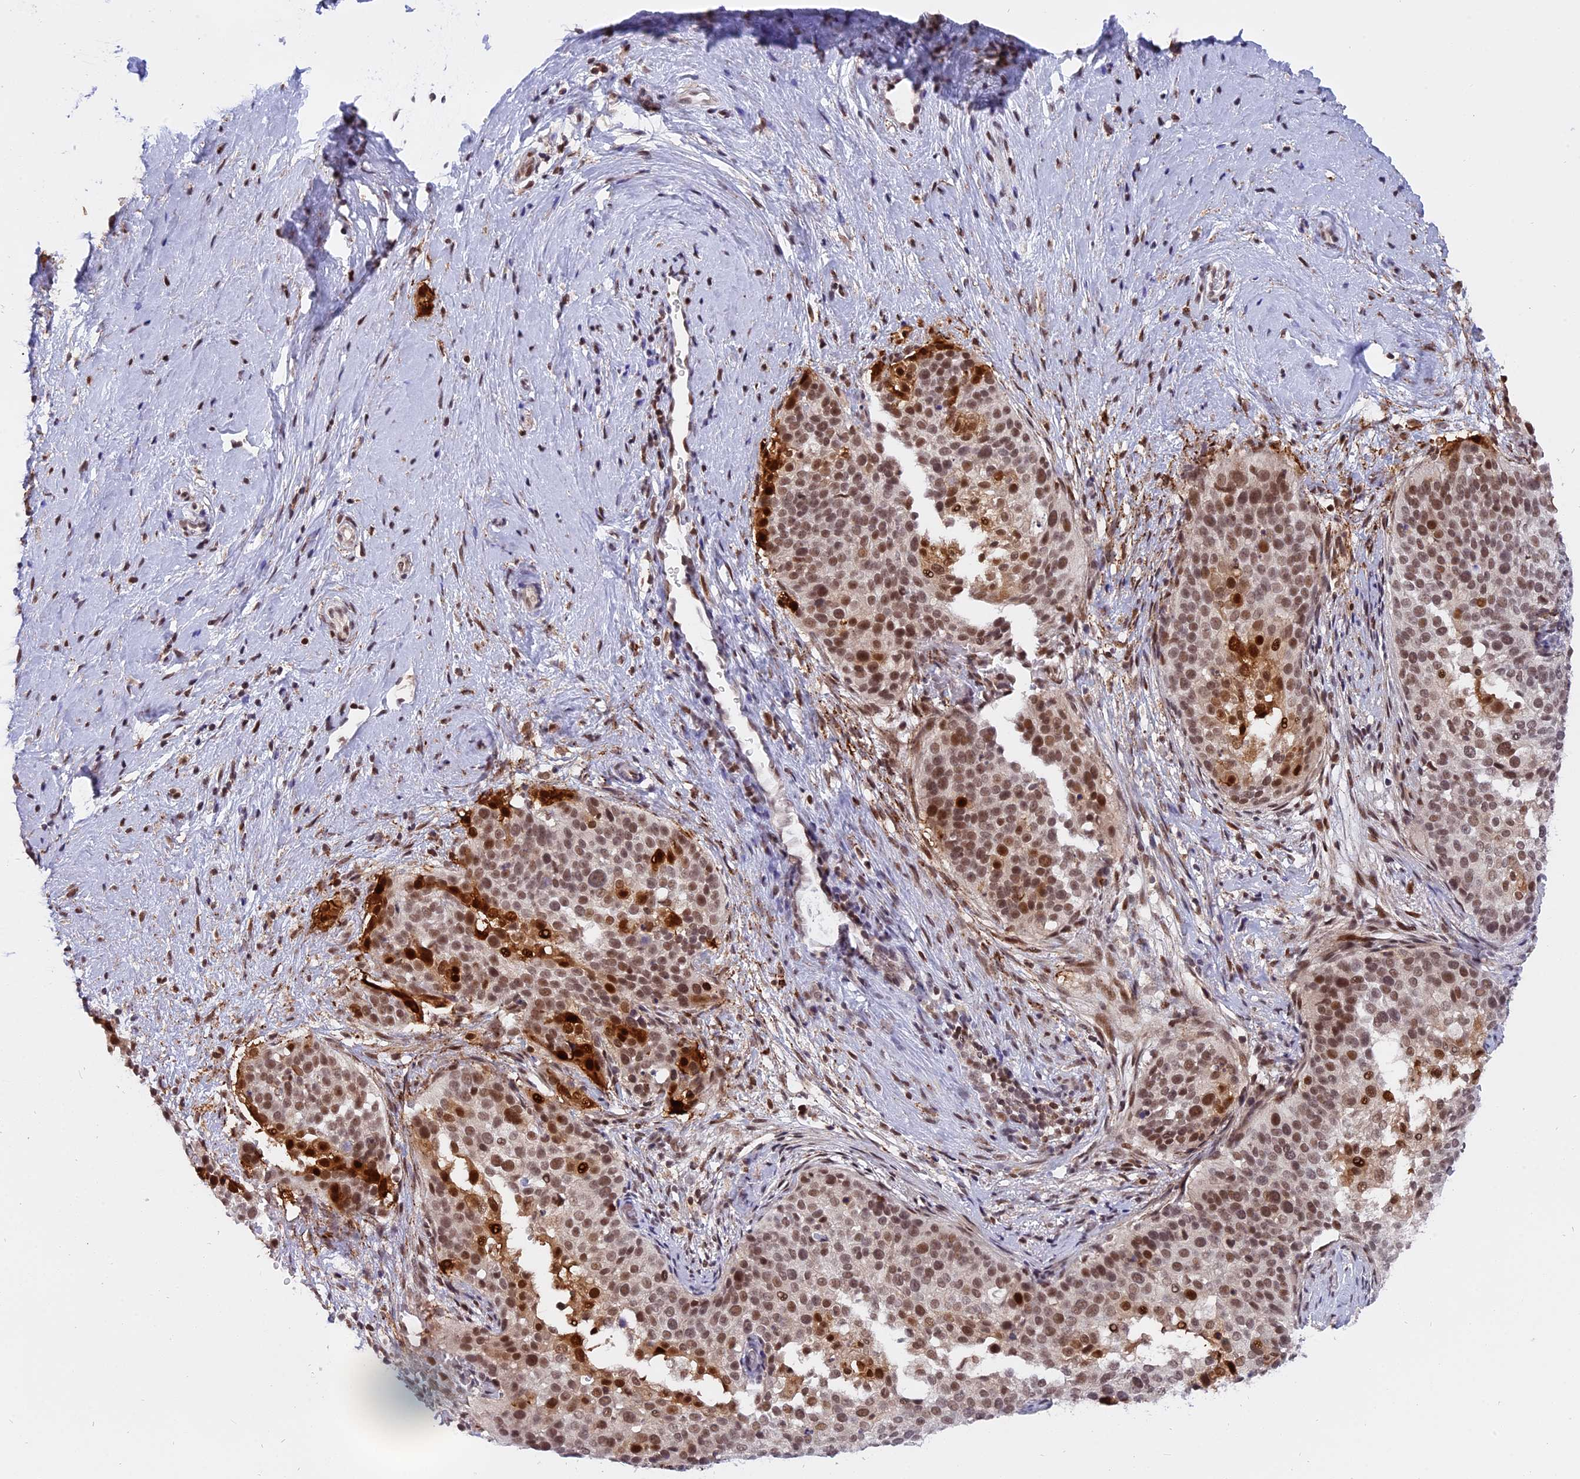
{"staining": {"intensity": "moderate", "quantity": ">75%", "location": "cytoplasmic/membranous,nuclear"}, "tissue": "cervical cancer", "cell_type": "Tumor cells", "image_type": "cancer", "snomed": [{"axis": "morphology", "description": "Squamous cell carcinoma, NOS"}, {"axis": "topography", "description": "Cervix"}], "caption": "Brown immunohistochemical staining in human cervical cancer (squamous cell carcinoma) exhibits moderate cytoplasmic/membranous and nuclear staining in approximately >75% of tumor cells.", "gene": "TADA3", "patient": {"sex": "female", "age": 44}}